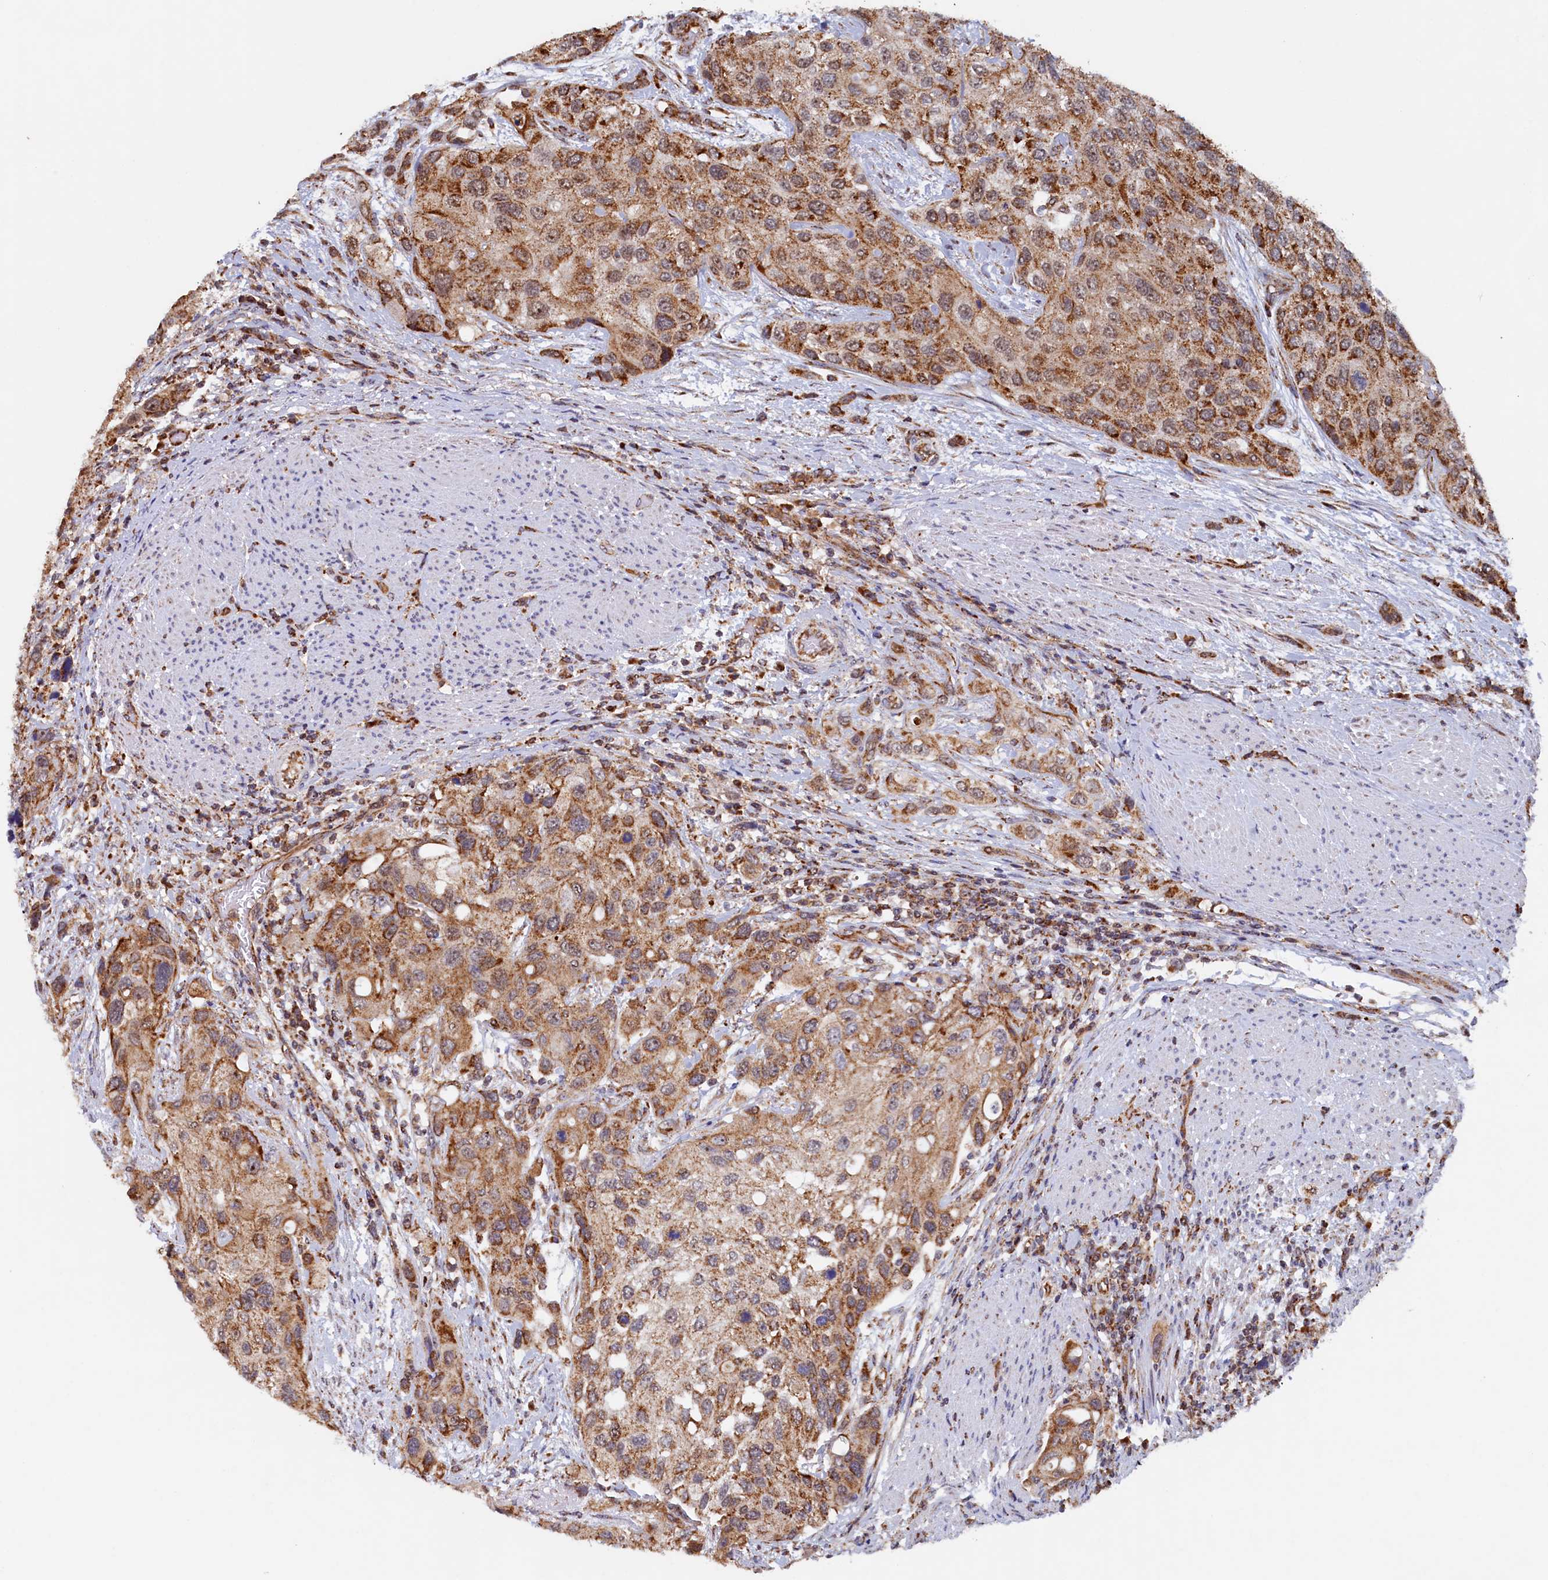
{"staining": {"intensity": "moderate", "quantity": ">75%", "location": "cytoplasmic/membranous"}, "tissue": "urothelial cancer", "cell_type": "Tumor cells", "image_type": "cancer", "snomed": [{"axis": "morphology", "description": "Normal tissue, NOS"}, {"axis": "morphology", "description": "Urothelial carcinoma, High grade"}, {"axis": "topography", "description": "Vascular tissue"}, {"axis": "topography", "description": "Urinary bladder"}], "caption": "High-magnification brightfield microscopy of urothelial cancer stained with DAB (brown) and counterstained with hematoxylin (blue). tumor cells exhibit moderate cytoplasmic/membranous staining is seen in about>75% of cells.", "gene": "UBE3B", "patient": {"sex": "female", "age": 56}}